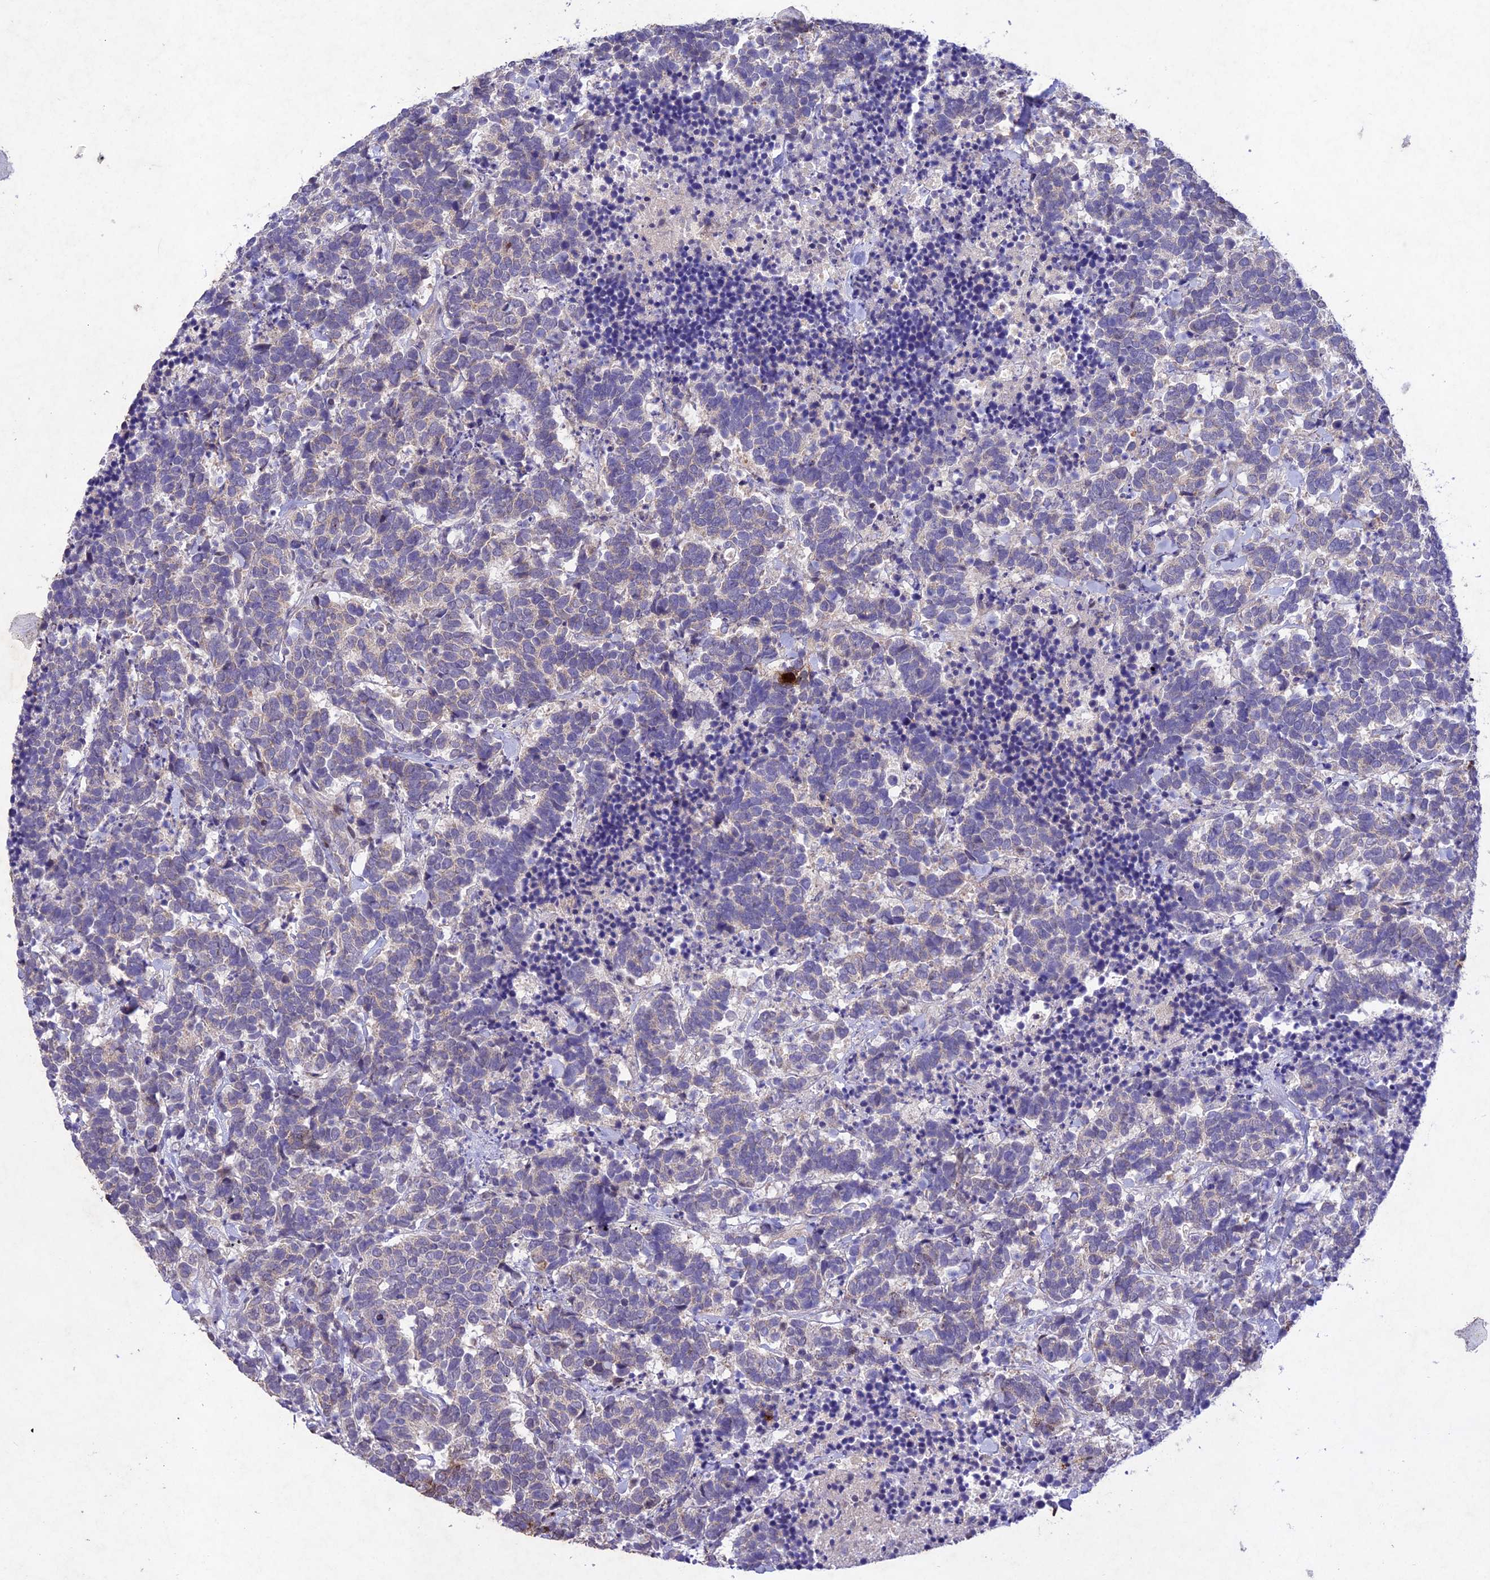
{"staining": {"intensity": "negative", "quantity": "none", "location": "none"}, "tissue": "carcinoid", "cell_type": "Tumor cells", "image_type": "cancer", "snomed": [{"axis": "morphology", "description": "Carcinoma, NOS"}, {"axis": "morphology", "description": "Carcinoid, malignant, NOS"}, {"axis": "topography", "description": "Prostate"}], "caption": "IHC histopathology image of neoplastic tissue: carcinoid stained with DAB displays no significant protein expression in tumor cells.", "gene": "ANKRD52", "patient": {"sex": "male", "age": 57}}